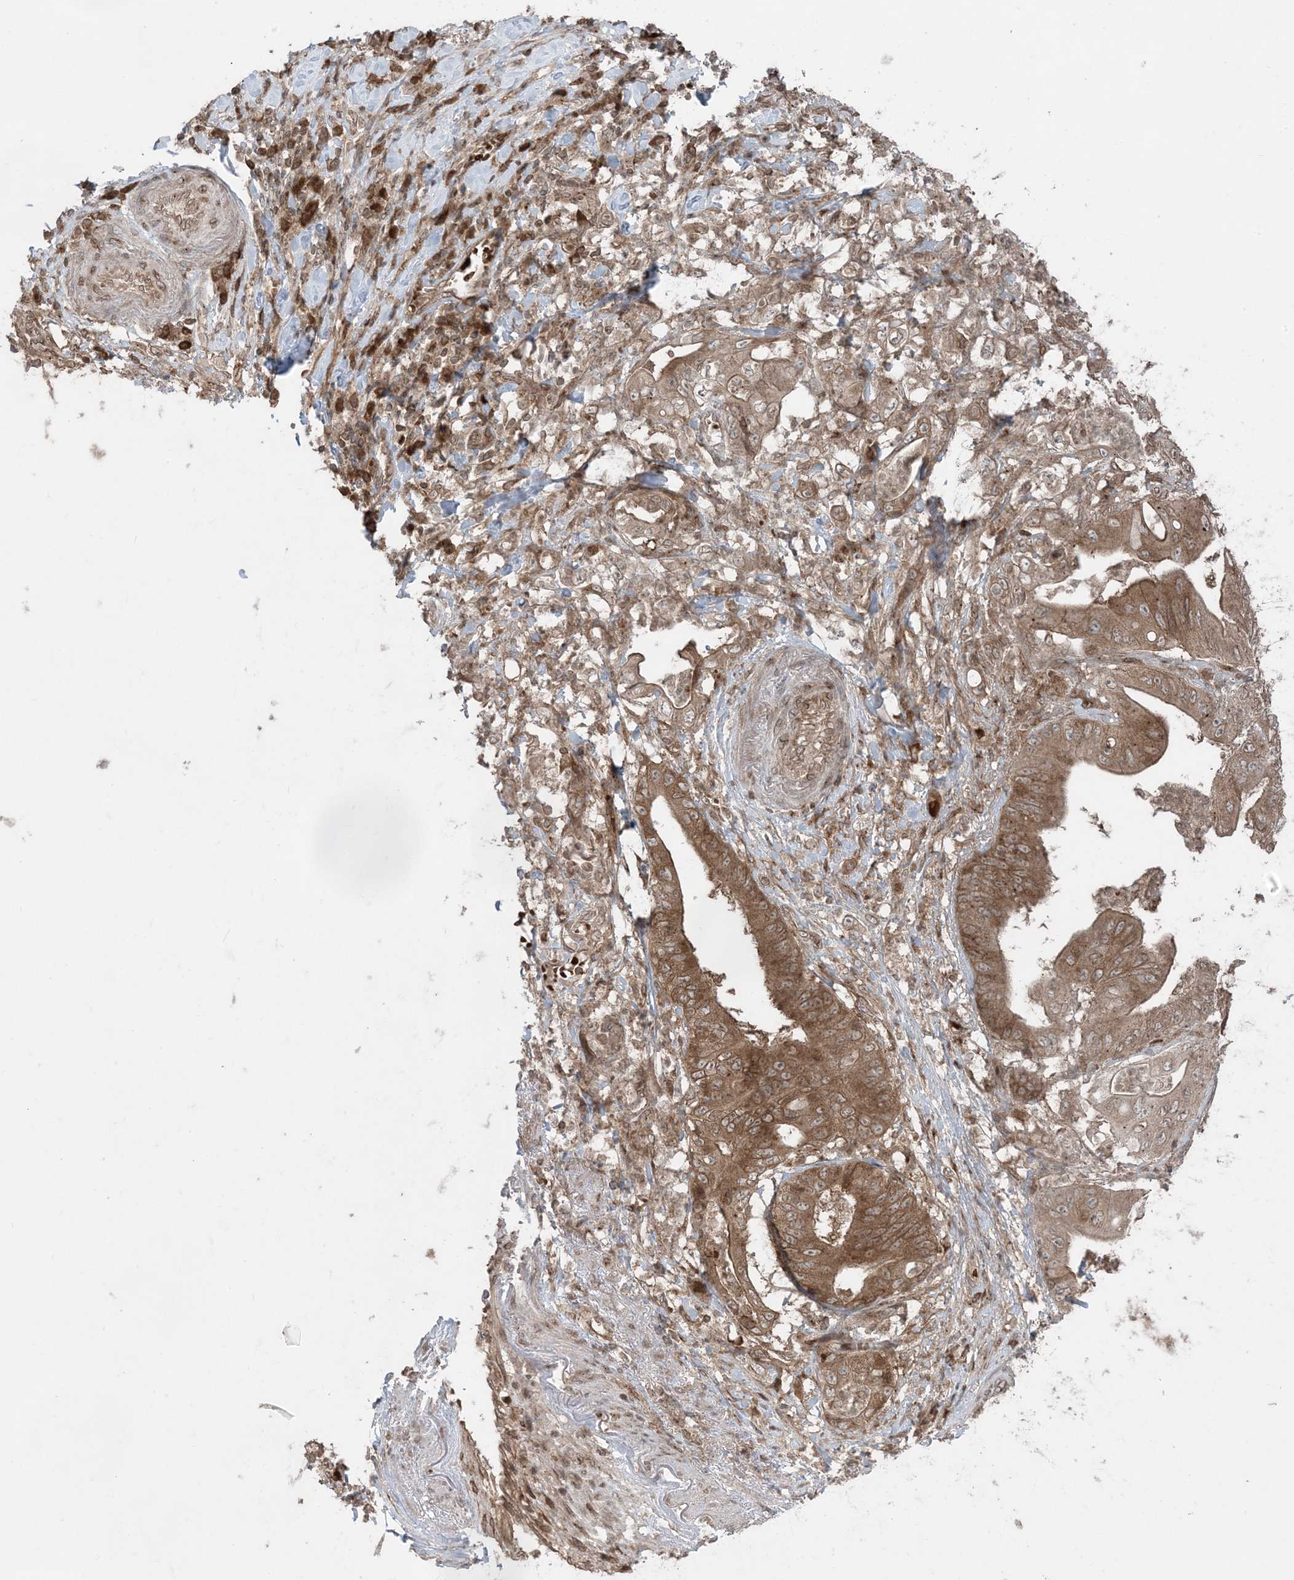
{"staining": {"intensity": "moderate", "quantity": ">75%", "location": "cytoplasmic/membranous"}, "tissue": "stomach cancer", "cell_type": "Tumor cells", "image_type": "cancer", "snomed": [{"axis": "morphology", "description": "Adenocarcinoma, NOS"}, {"axis": "topography", "description": "Stomach"}], "caption": "Stomach cancer was stained to show a protein in brown. There is medium levels of moderate cytoplasmic/membranous staining in about >75% of tumor cells. Using DAB (brown) and hematoxylin (blue) stains, captured at high magnification using brightfield microscopy.", "gene": "DDX19B", "patient": {"sex": "female", "age": 73}}